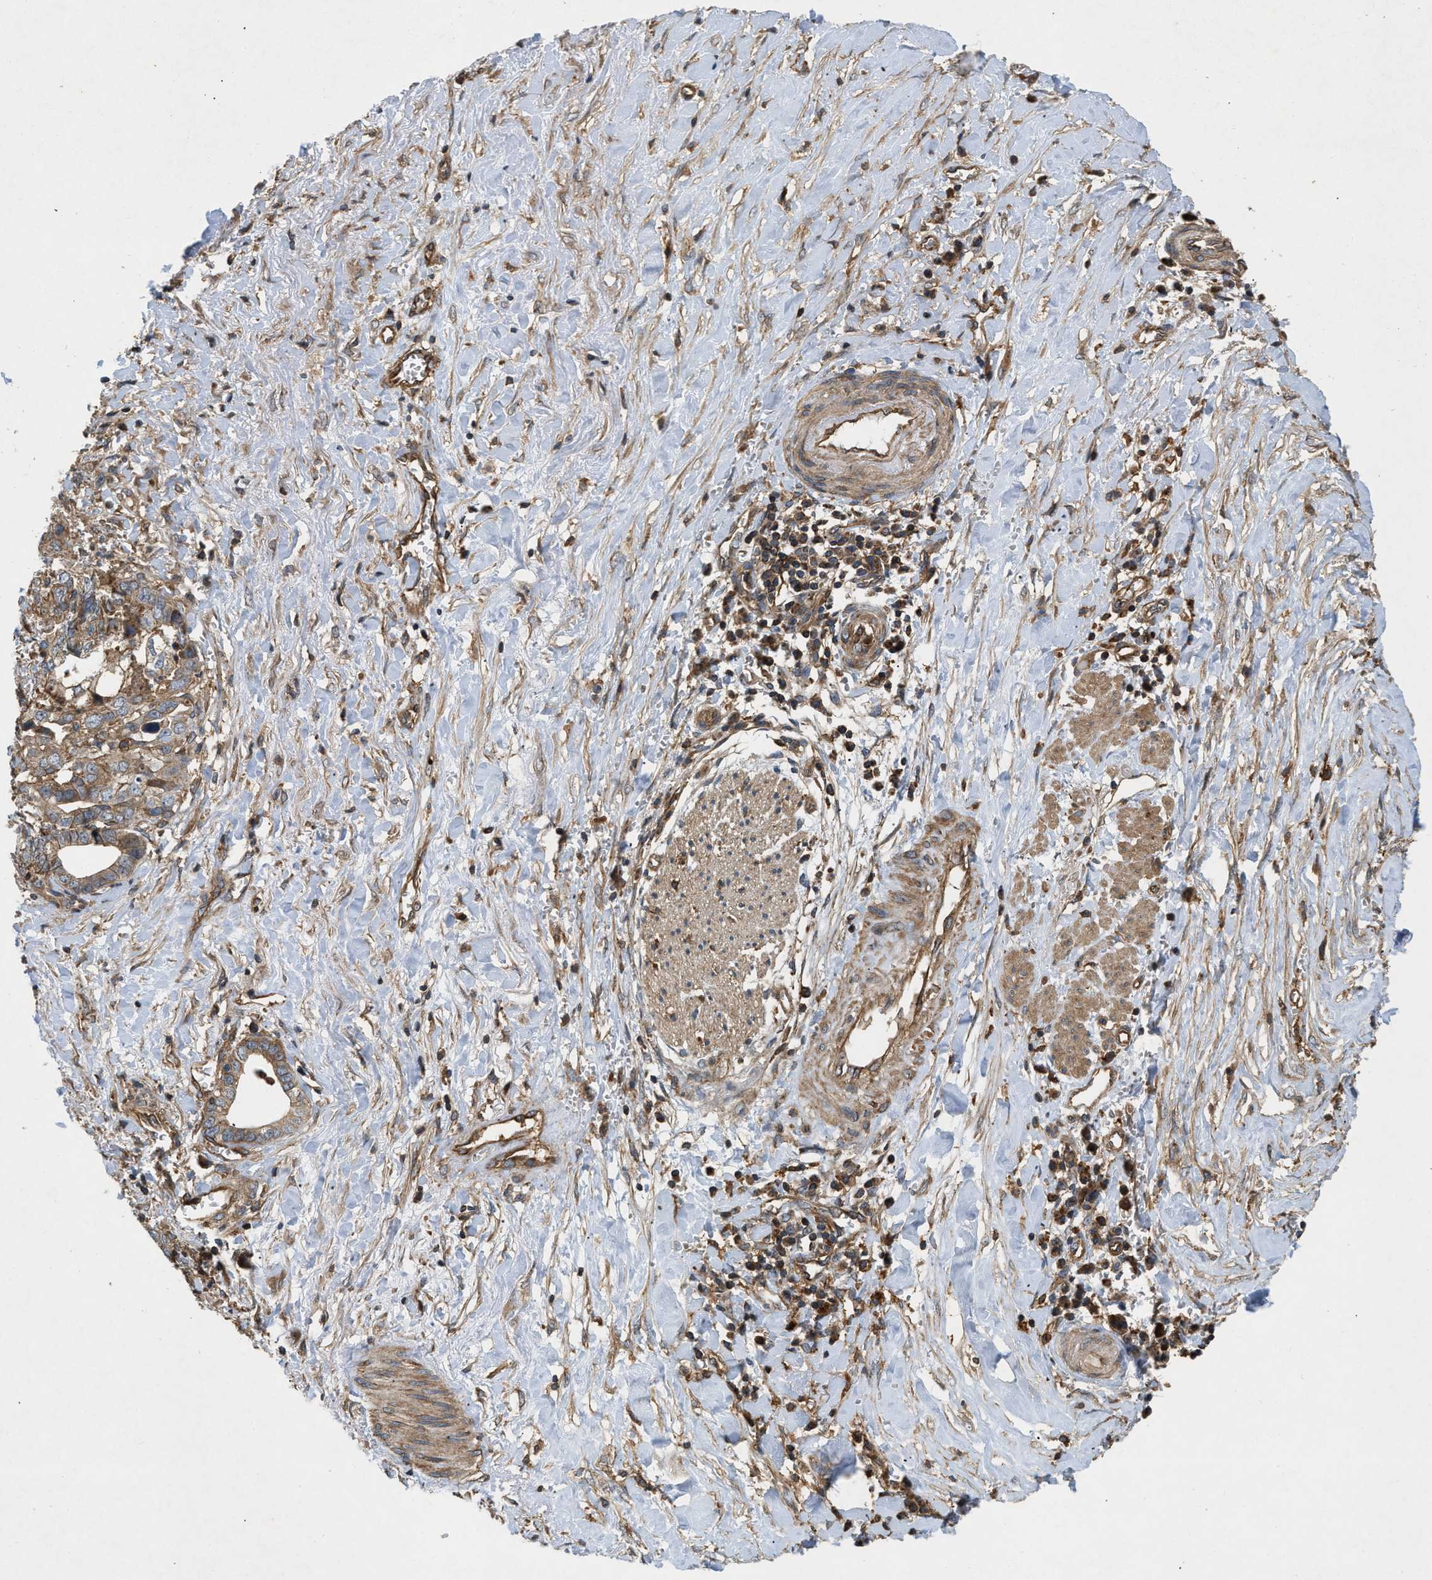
{"staining": {"intensity": "moderate", "quantity": ">75%", "location": "cytoplasmic/membranous"}, "tissue": "liver cancer", "cell_type": "Tumor cells", "image_type": "cancer", "snomed": [{"axis": "morphology", "description": "Cholangiocarcinoma"}, {"axis": "topography", "description": "Liver"}], "caption": "IHC (DAB) staining of liver cancer reveals moderate cytoplasmic/membranous protein expression in approximately >75% of tumor cells.", "gene": "GNB4", "patient": {"sex": "female", "age": 79}}